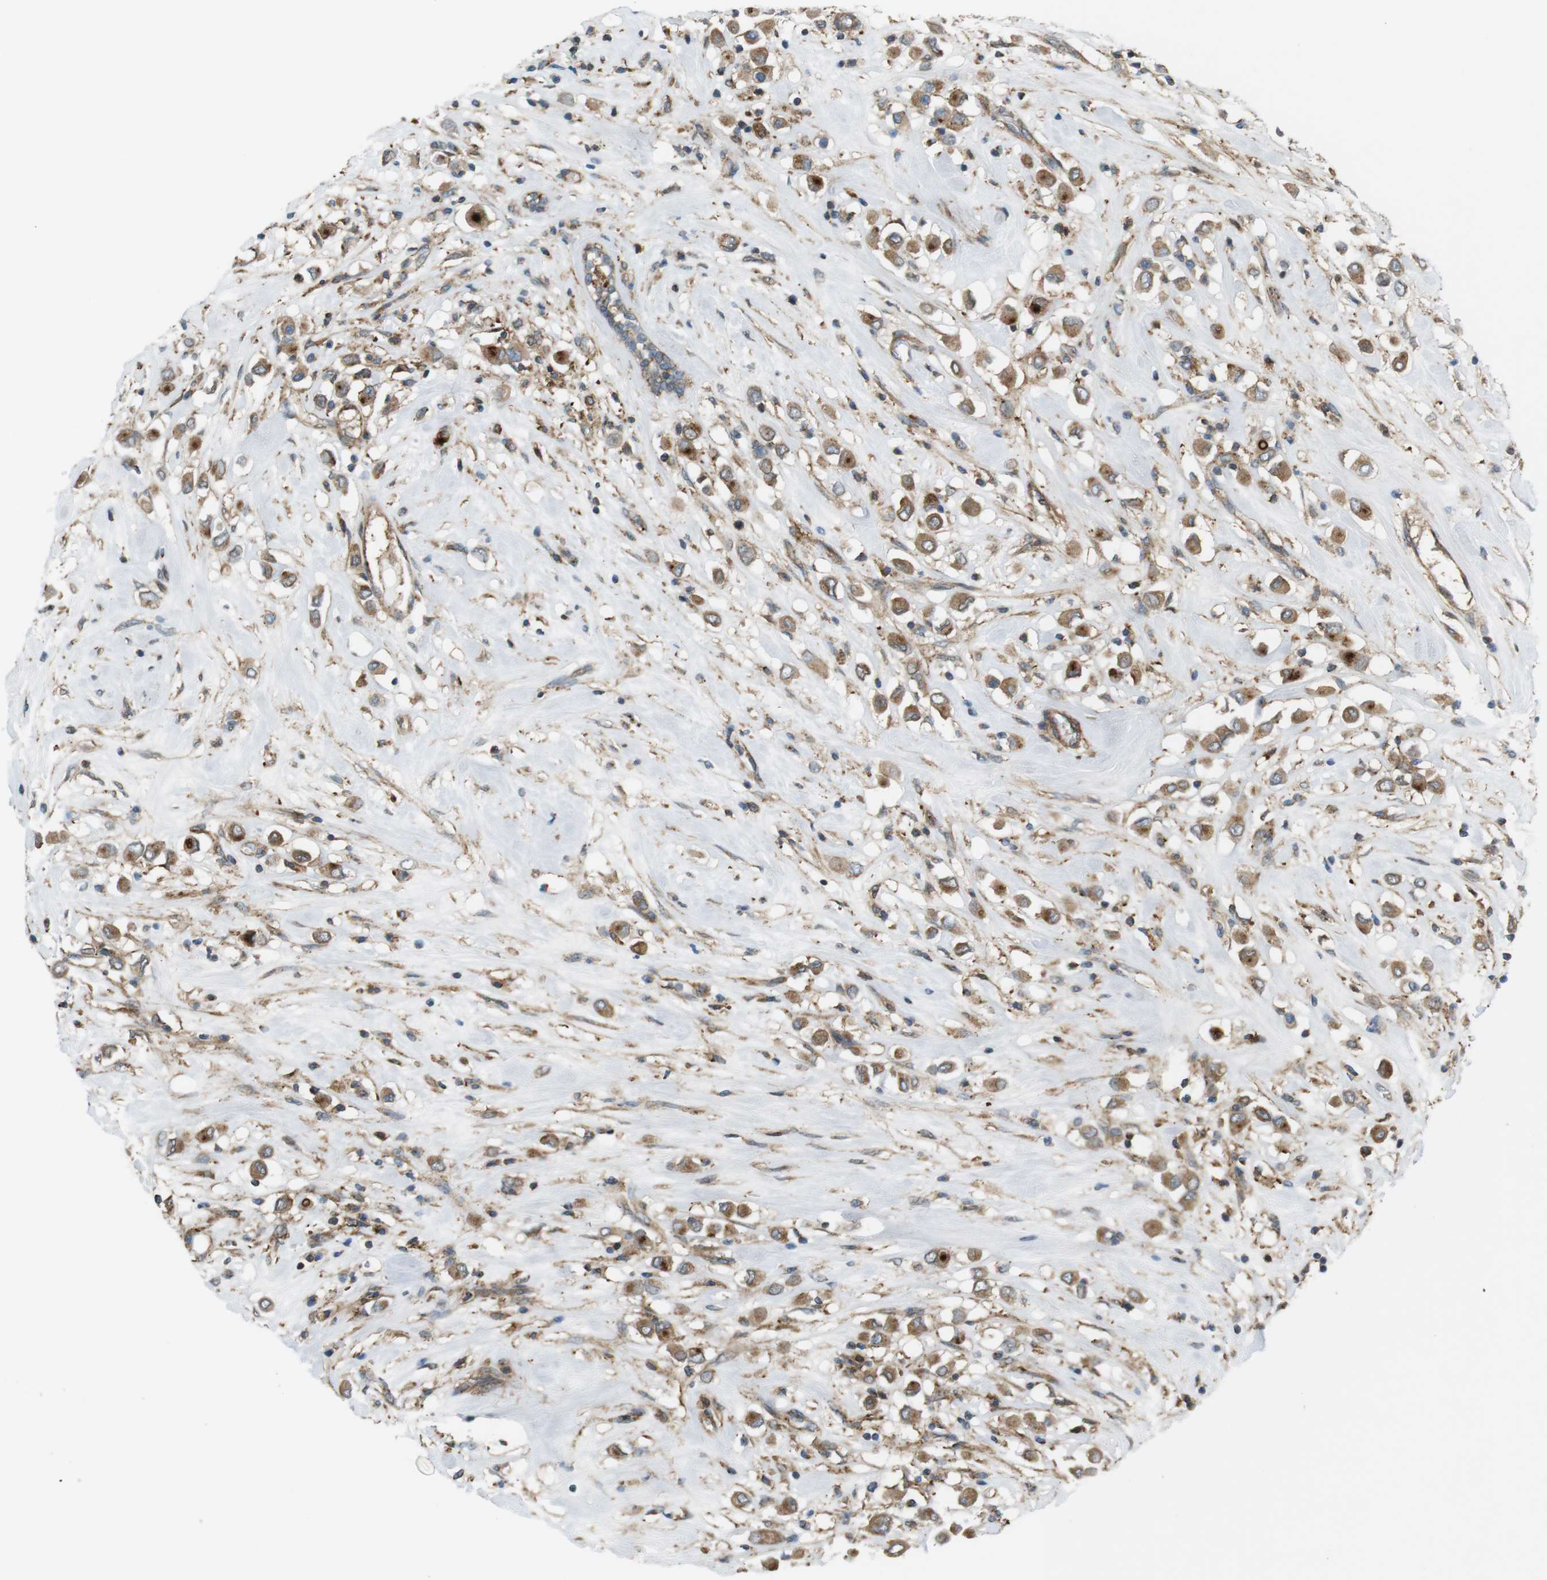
{"staining": {"intensity": "moderate", "quantity": ">75%", "location": "cytoplasmic/membranous"}, "tissue": "breast cancer", "cell_type": "Tumor cells", "image_type": "cancer", "snomed": [{"axis": "morphology", "description": "Duct carcinoma"}, {"axis": "topography", "description": "Breast"}], "caption": "Protein staining by immunohistochemistry shows moderate cytoplasmic/membranous staining in about >75% of tumor cells in breast invasive ductal carcinoma. (DAB = brown stain, brightfield microscopy at high magnification).", "gene": "DDAH2", "patient": {"sex": "female", "age": 61}}